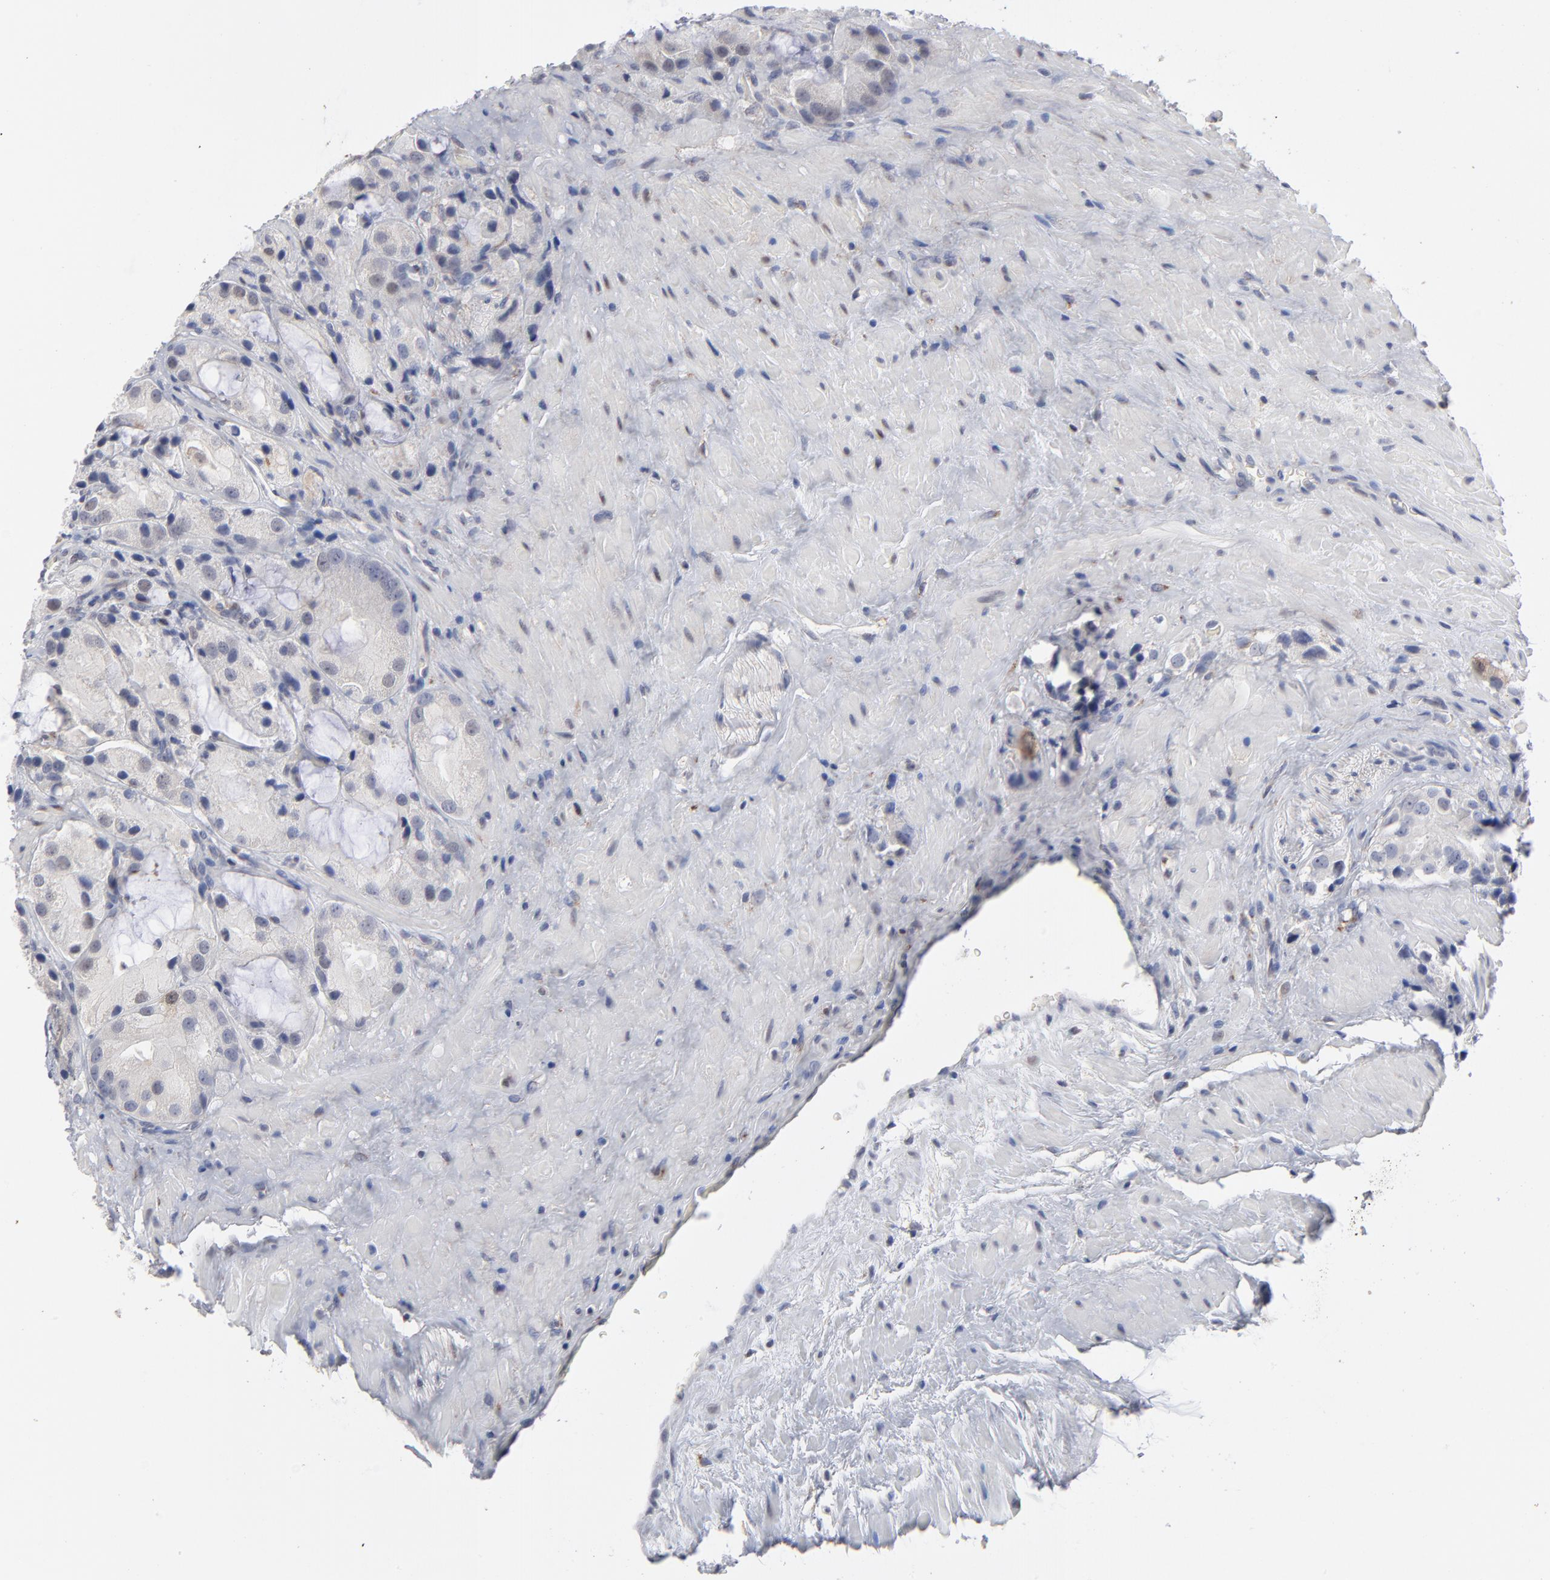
{"staining": {"intensity": "negative", "quantity": "none", "location": "none"}, "tissue": "prostate cancer", "cell_type": "Tumor cells", "image_type": "cancer", "snomed": [{"axis": "morphology", "description": "Adenocarcinoma, High grade"}, {"axis": "topography", "description": "Prostate"}], "caption": "This is an IHC micrograph of prostate adenocarcinoma (high-grade). There is no positivity in tumor cells.", "gene": "AURKA", "patient": {"sex": "male", "age": 70}}